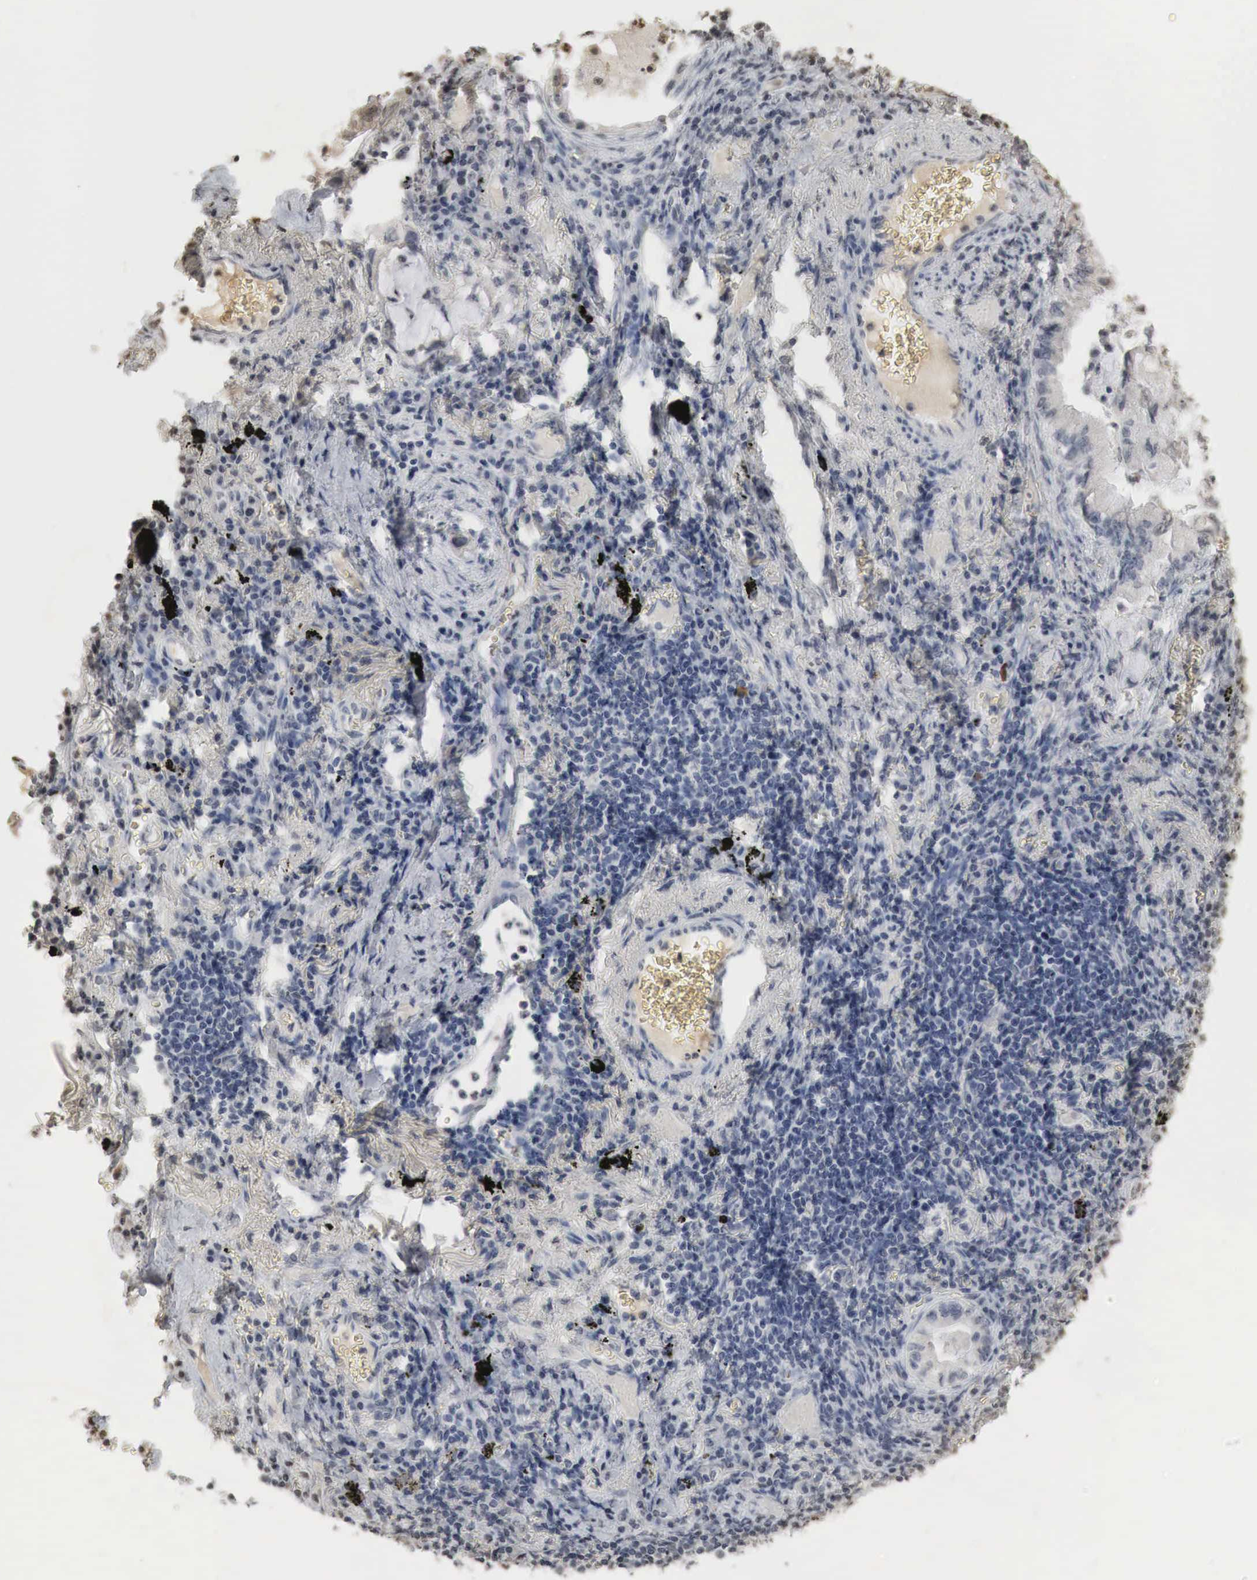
{"staining": {"intensity": "negative", "quantity": "none", "location": "none"}, "tissue": "lung cancer", "cell_type": "Tumor cells", "image_type": "cancer", "snomed": [{"axis": "morphology", "description": "Adenocarcinoma, NOS"}, {"axis": "topography", "description": "Lung"}], "caption": "Tumor cells are negative for protein expression in human lung cancer (adenocarcinoma).", "gene": "ERBB4", "patient": {"sex": "female", "age": 50}}